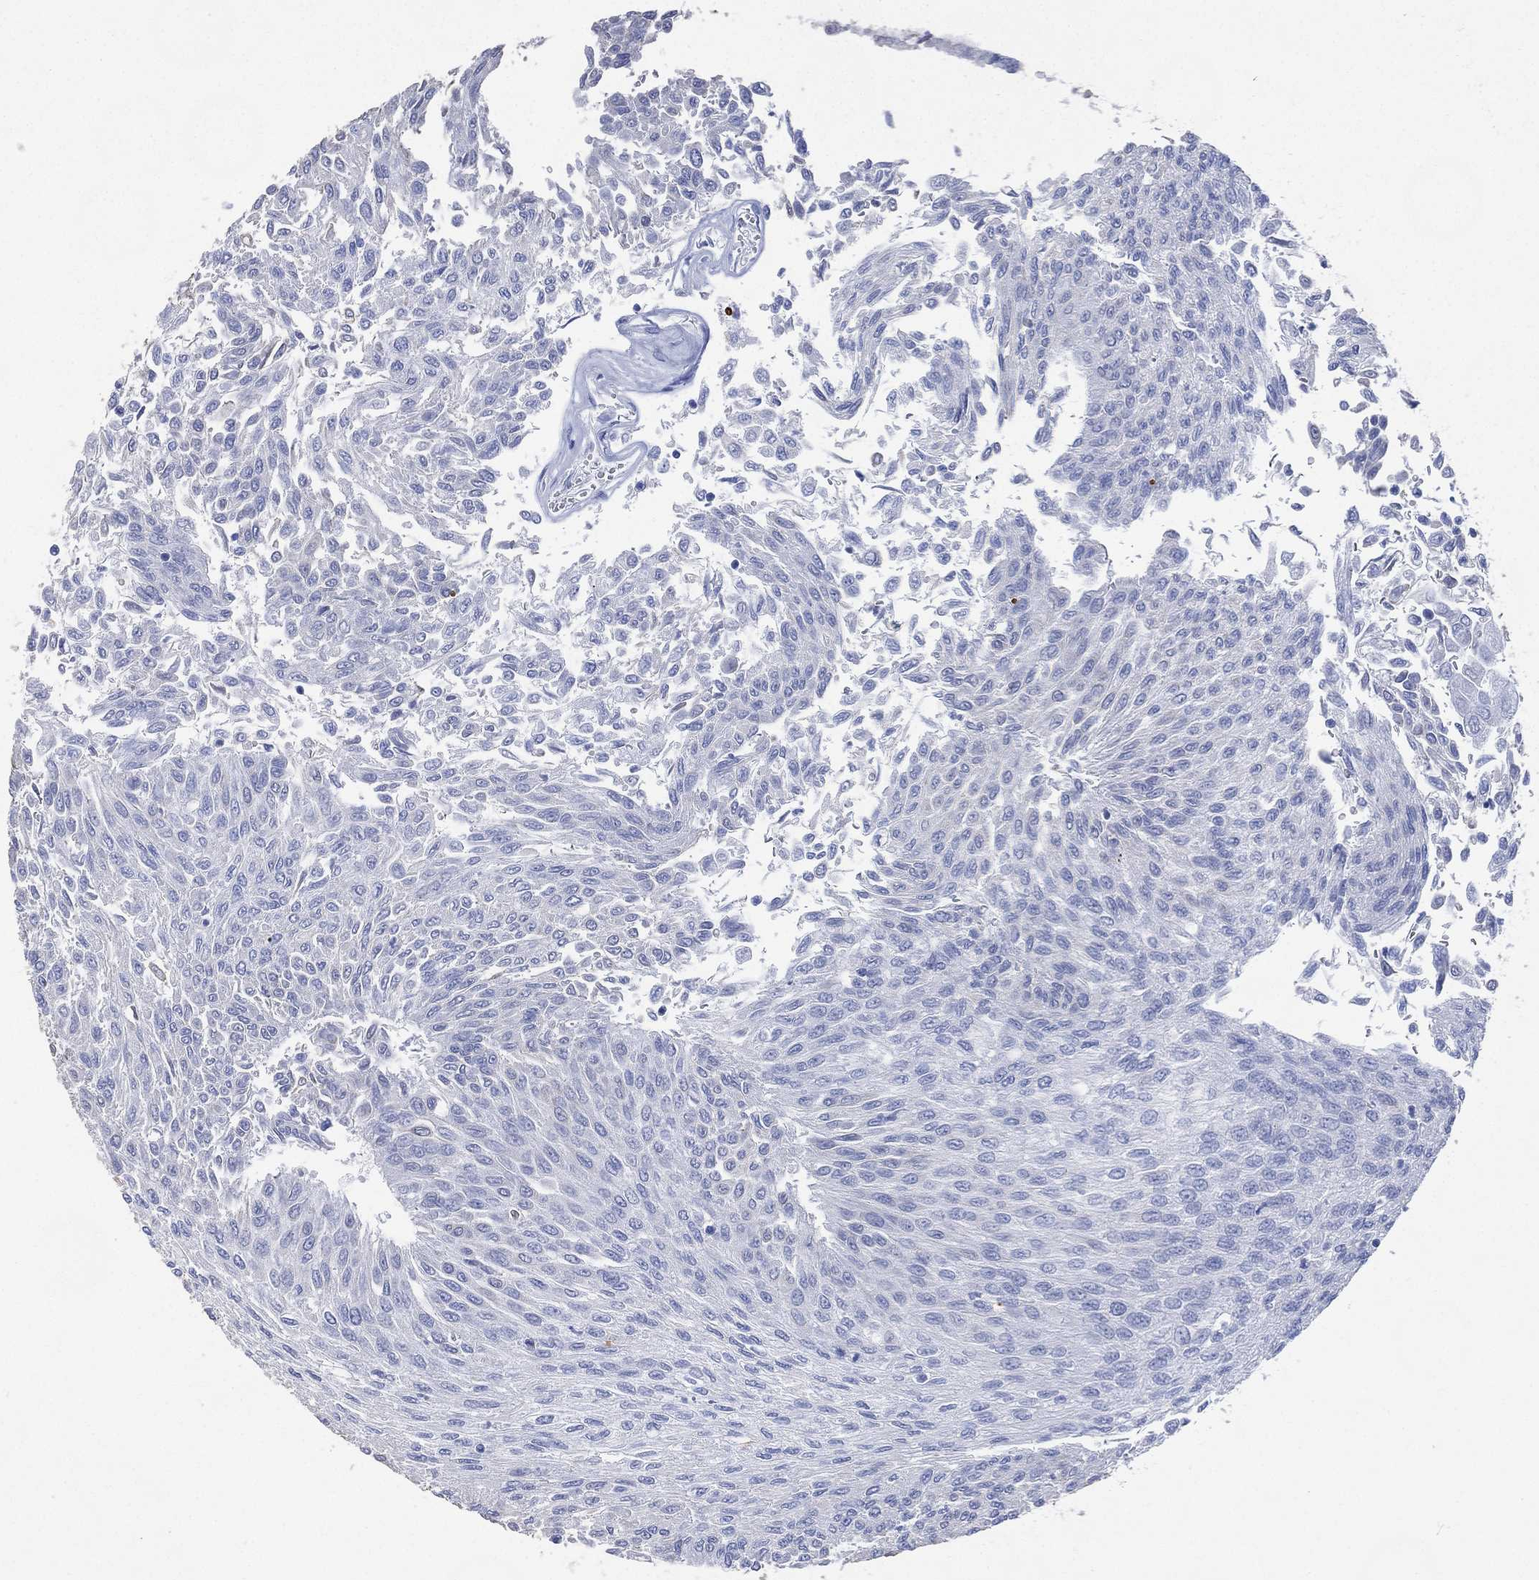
{"staining": {"intensity": "negative", "quantity": "none", "location": "none"}, "tissue": "urothelial cancer", "cell_type": "Tumor cells", "image_type": "cancer", "snomed": [{"axis": "morphology", "description": "Urothelial carcinoma, Low grade"}, {"axis": "topography", "description": "Urinary bladder"}], "caption": "Tumor cells show no significant expression in urothelial carcinoma (low-grade).", "gene": "FMO1", "patient": {"sex": "male", "age": 78}}